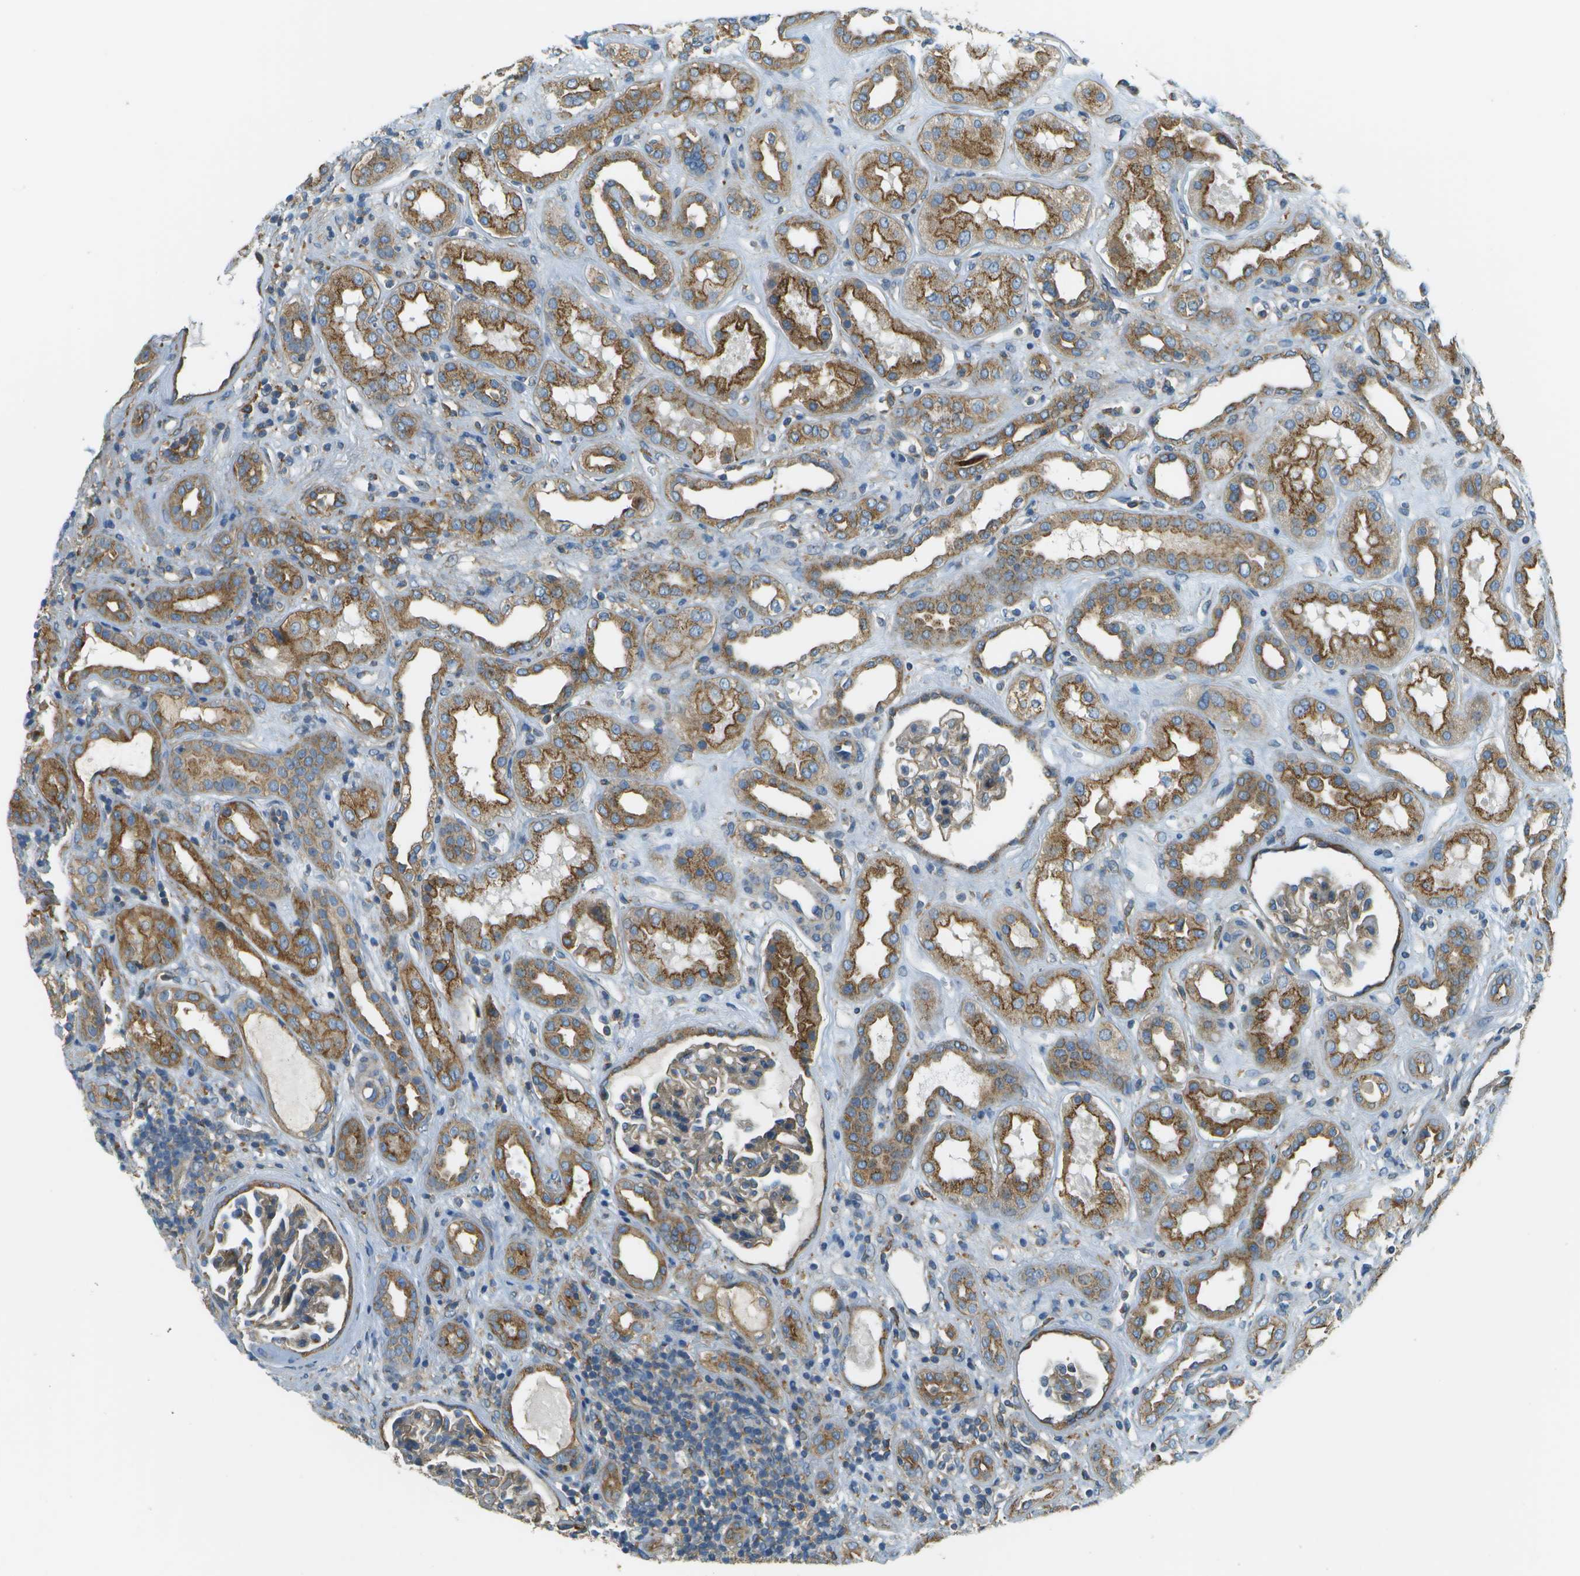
{"staining": {"intensity": "moderate", "quantity": "25%-75%", "location": "cytoplasmic/membranous"}, "tissue": "kidney", "cell_type": "Cells in glomeruli", "image_type": "normal", "snomed": [{"axis": "morphology", "description": "Normal tissue, NOS"}, {"axis": "topography", "description": "Kidney"}], "caption": "The histopathology image demonstrates staining of normal kidney, revealing moderate cytoplasmic/membranous protein expression (brown color) within cells in glomeruli. Using DAB (brown) and hematoxylin (blue) stains, captured at high magnification using brightfield microscopy.", "gene": "CLTC", "patient": {"sex": "male", "age": 59}}